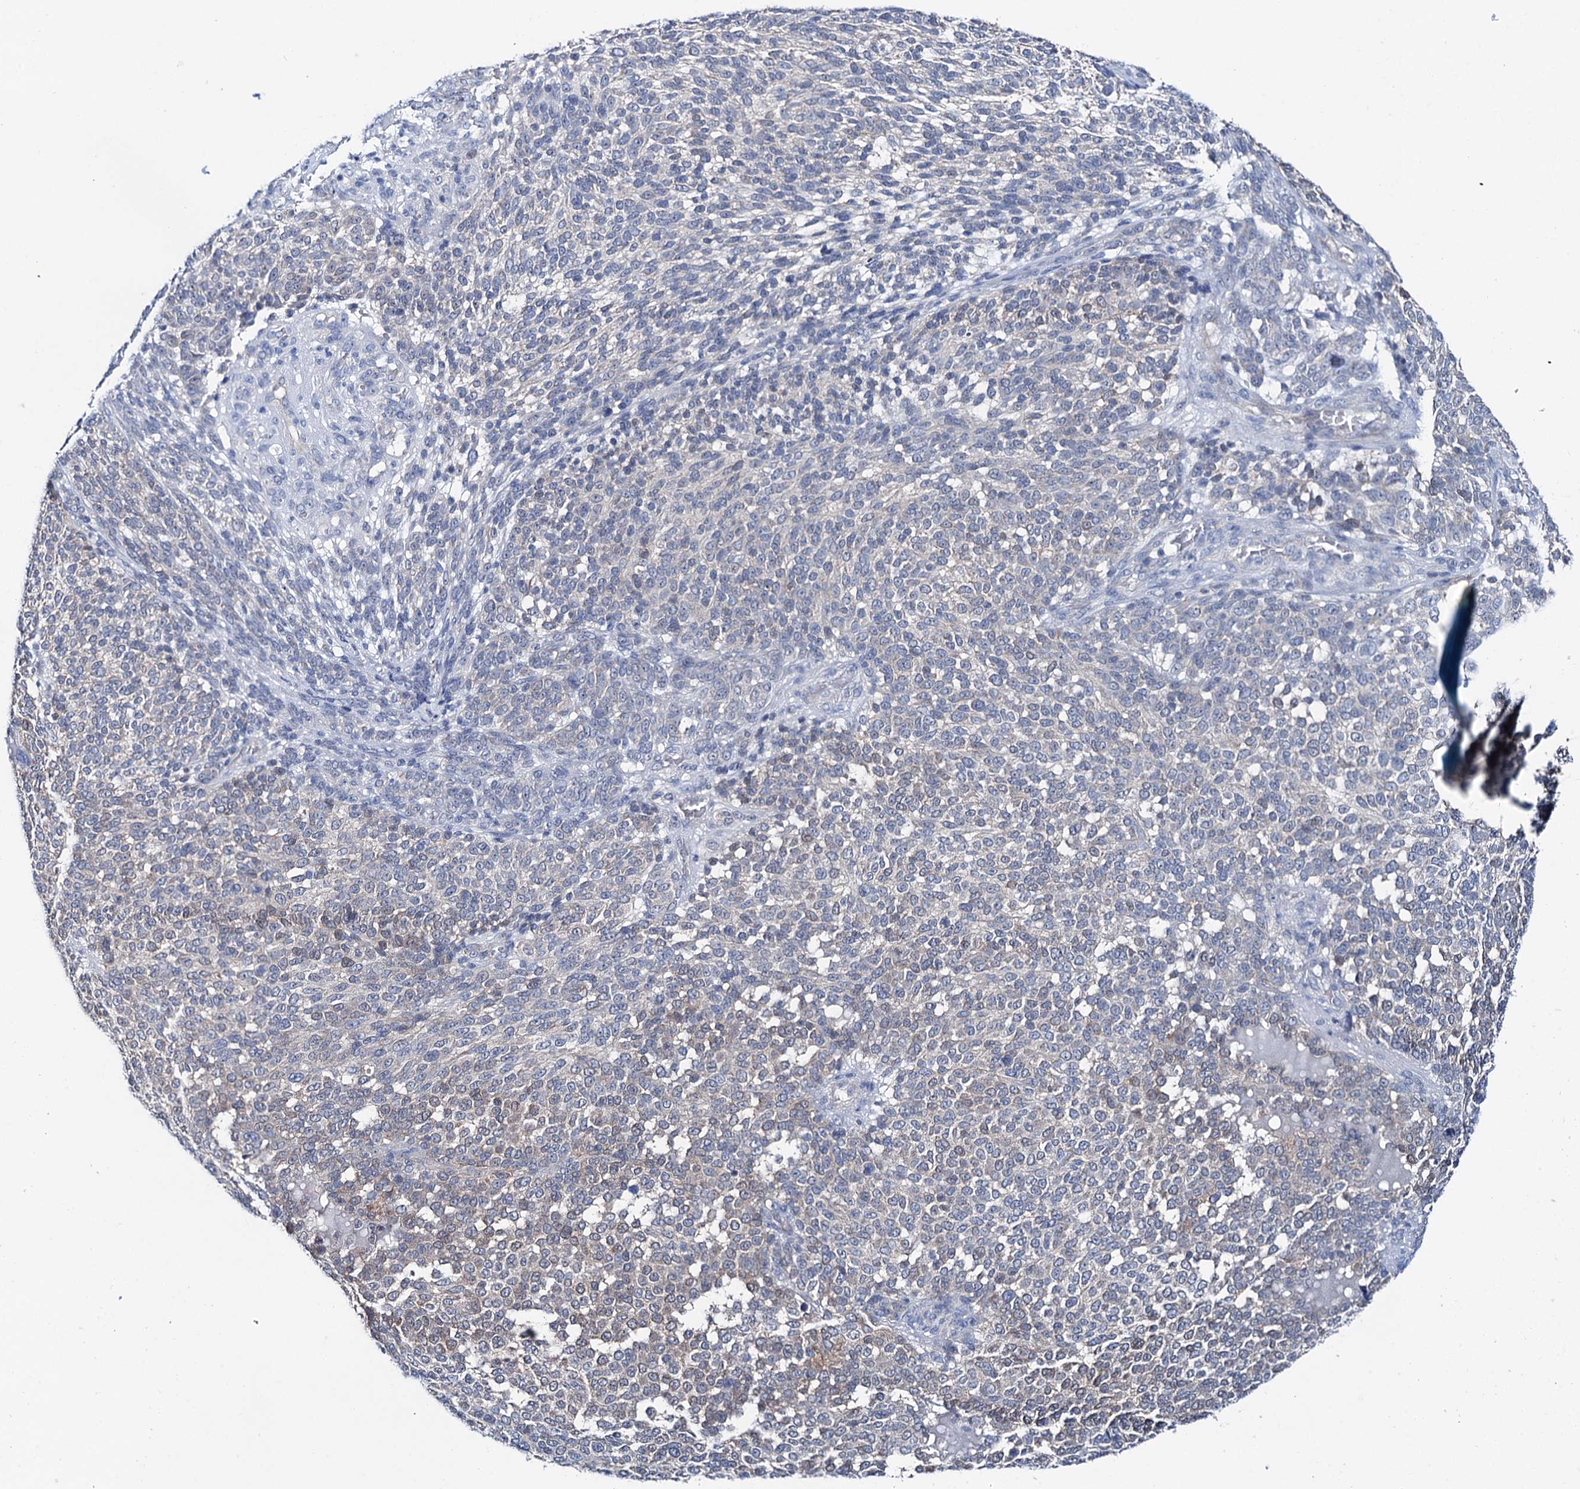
{"staining": {"intensity": "negative", "quantity": "none", "location": "none"}, "tissue": "melanoma", "cell_type": "Tumor cells", "image_type": "cancer", "snomed": [{"axis": "morphology", "description": "Malignant melanoma, NOS"}, {"axis": "topography", "description": "Skin"}], "caption": "Immunohistochemistry (IHC) photomicrograph of human malignant melanoma stained for a protein (brown), which displays no expression in tumor cells.", "gene": "SHROOM1", "patient": {"sex": "male", "age": 49}}